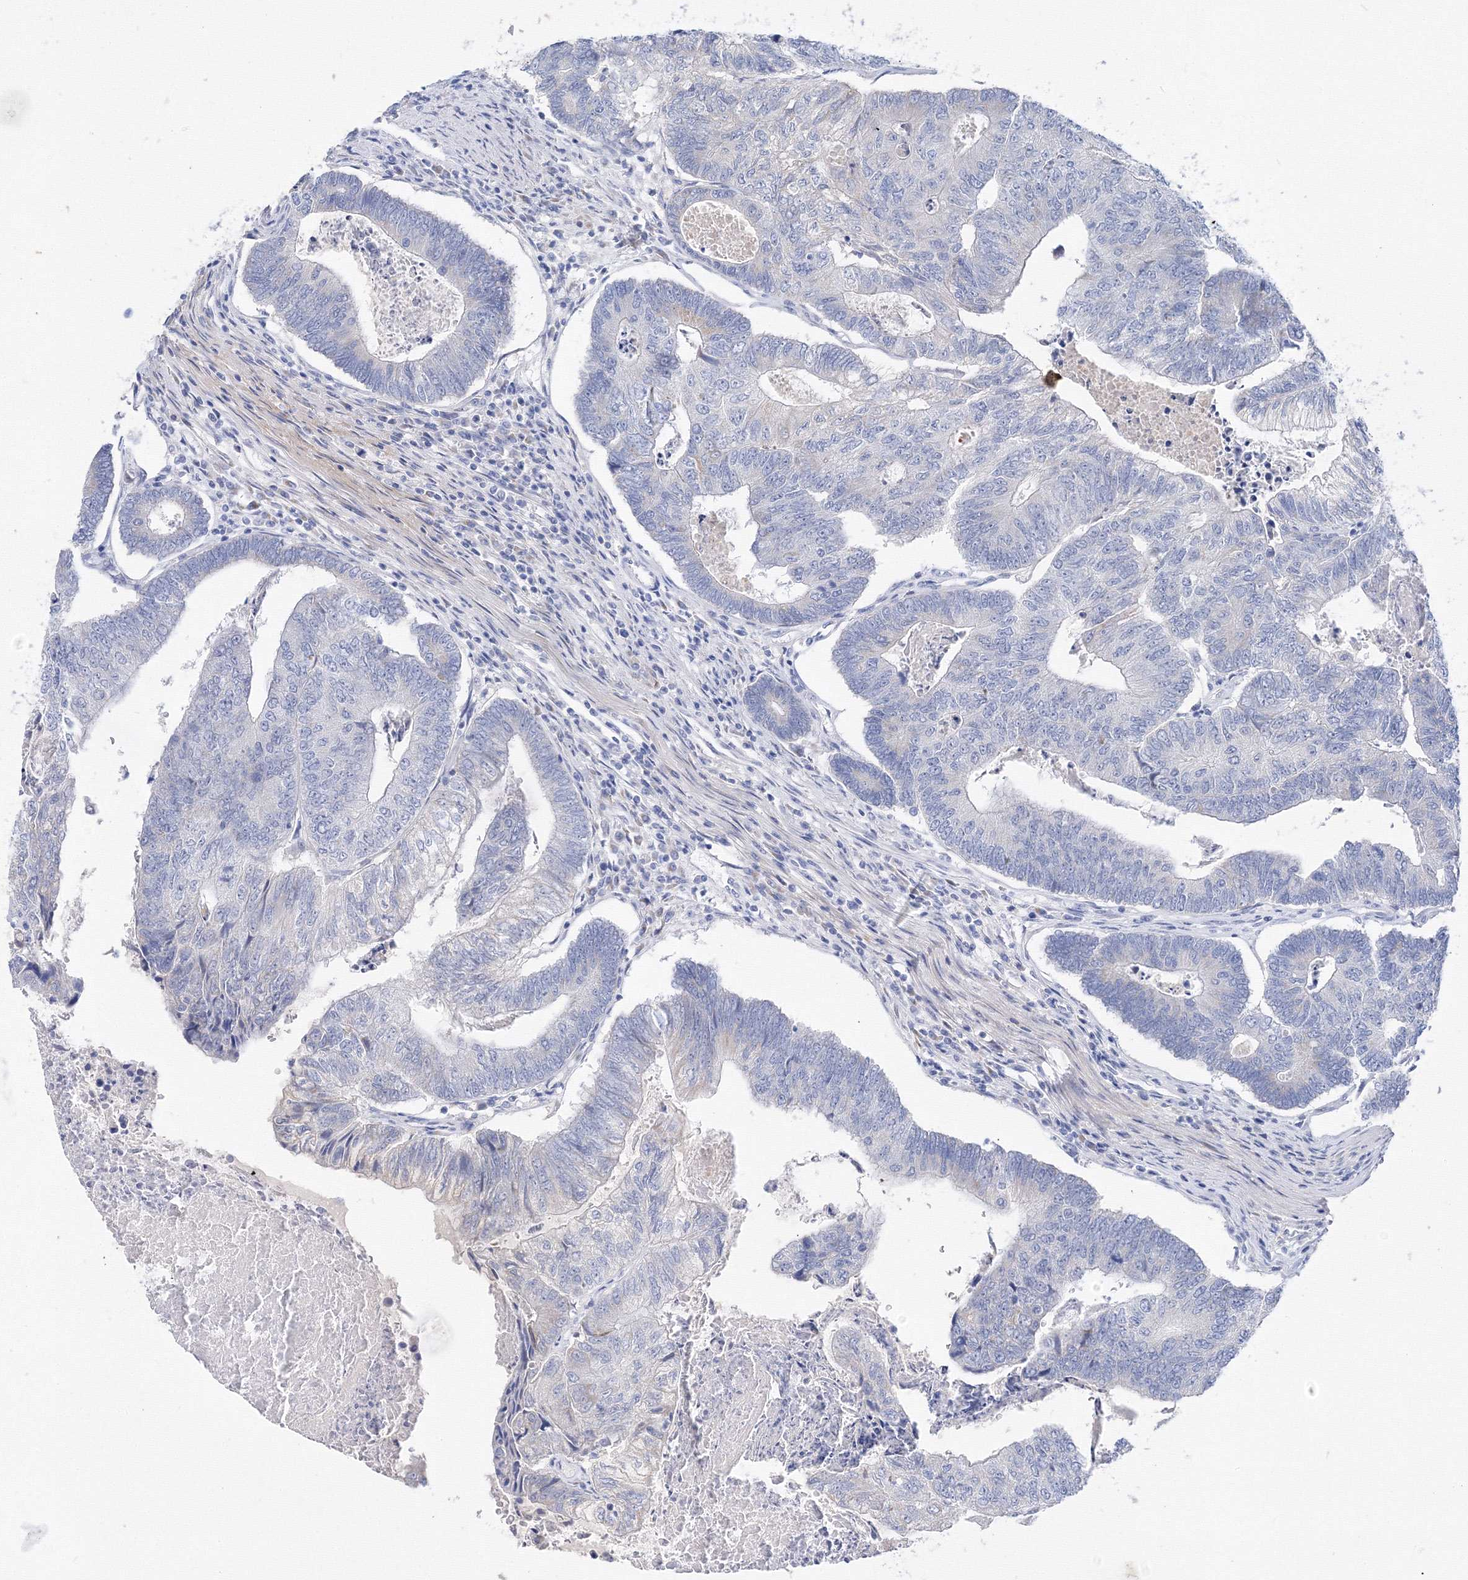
{"staining": {"intensity": "negative", "quantity": "none", "location": "none"}, "tissue": "colorectal cancer", "cell_type": "Tumor cells", "image_type": "cancer", "snomed": [{"axis": "morphology", "description": "Adenocarcinoma, NOS"}, {"axis": "topography", "description": "Colon"}], "caption": "Immunohistochemistry (IHC) of human colorectal cancer (adenocarcinoma) demonstrates no staining in tumor cells.", "gene": "TAMM41", "patient": {"sex": "female", "age": 67}}